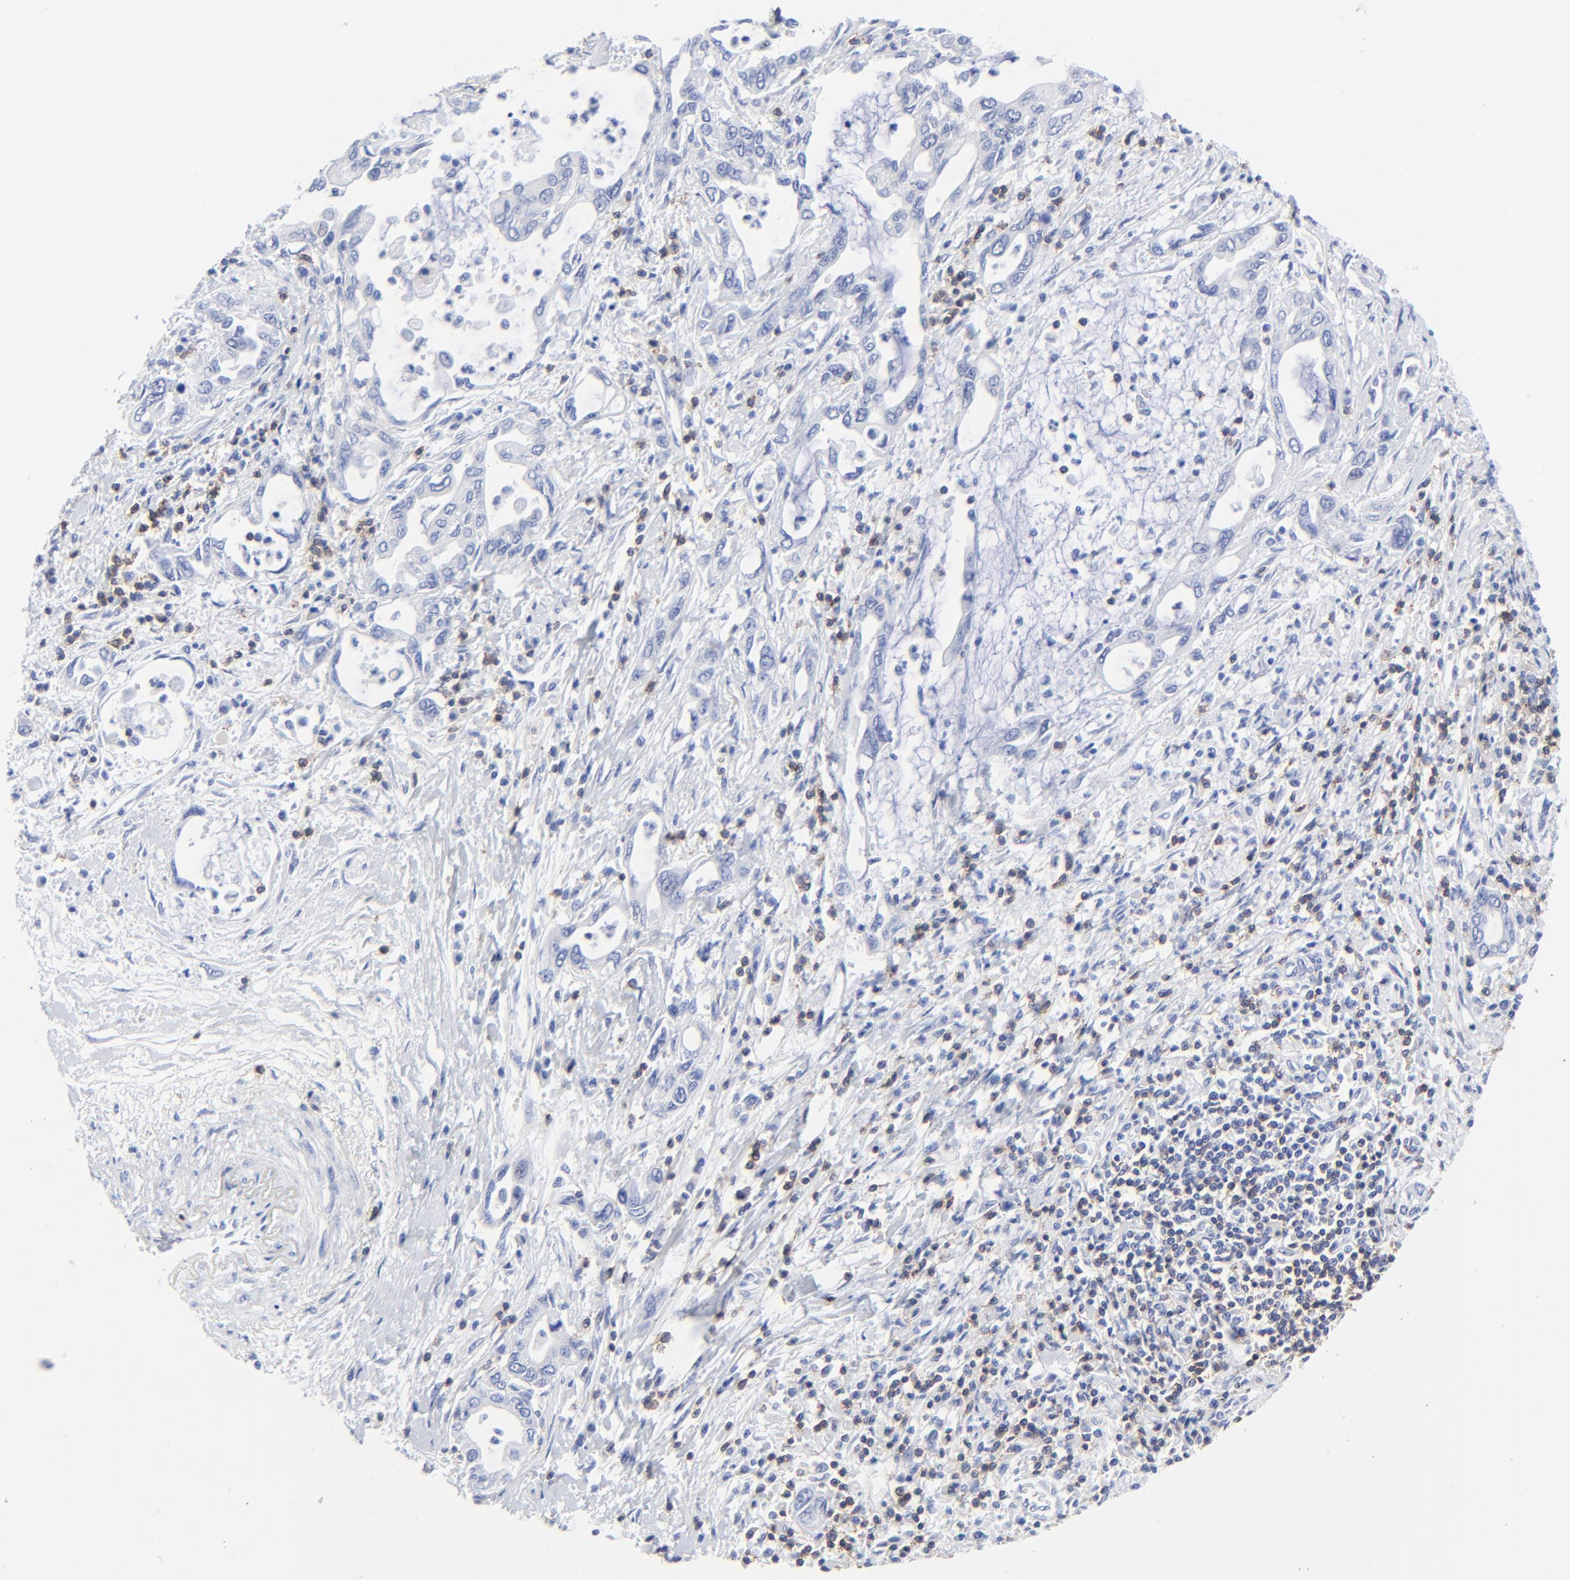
{"staining": {"intensity": "negative", "quantity": "none", "location": "none"}, "tissue": "pancreatic cancer", "cell_type": "Tumor cells", "image_type": "cancer", "snomed": [{"axis": "morphology", "description": "Adenocarcinoma, NOS"}, {"axis": "topography", "description": "Pancreas"}], "caption": "High magnification brightfield microscopy of pancreatic cancer stained with DAB (3,3'-diaminobenzidine) (brown) and counterstained with hematoxylin (blue): tumor cells show no significant staining. (Brightfield microscopy of DAB immunohistochemistry at high magnification).", "gene": "LCK", "patient": {"sex": "female", "age": 57}}